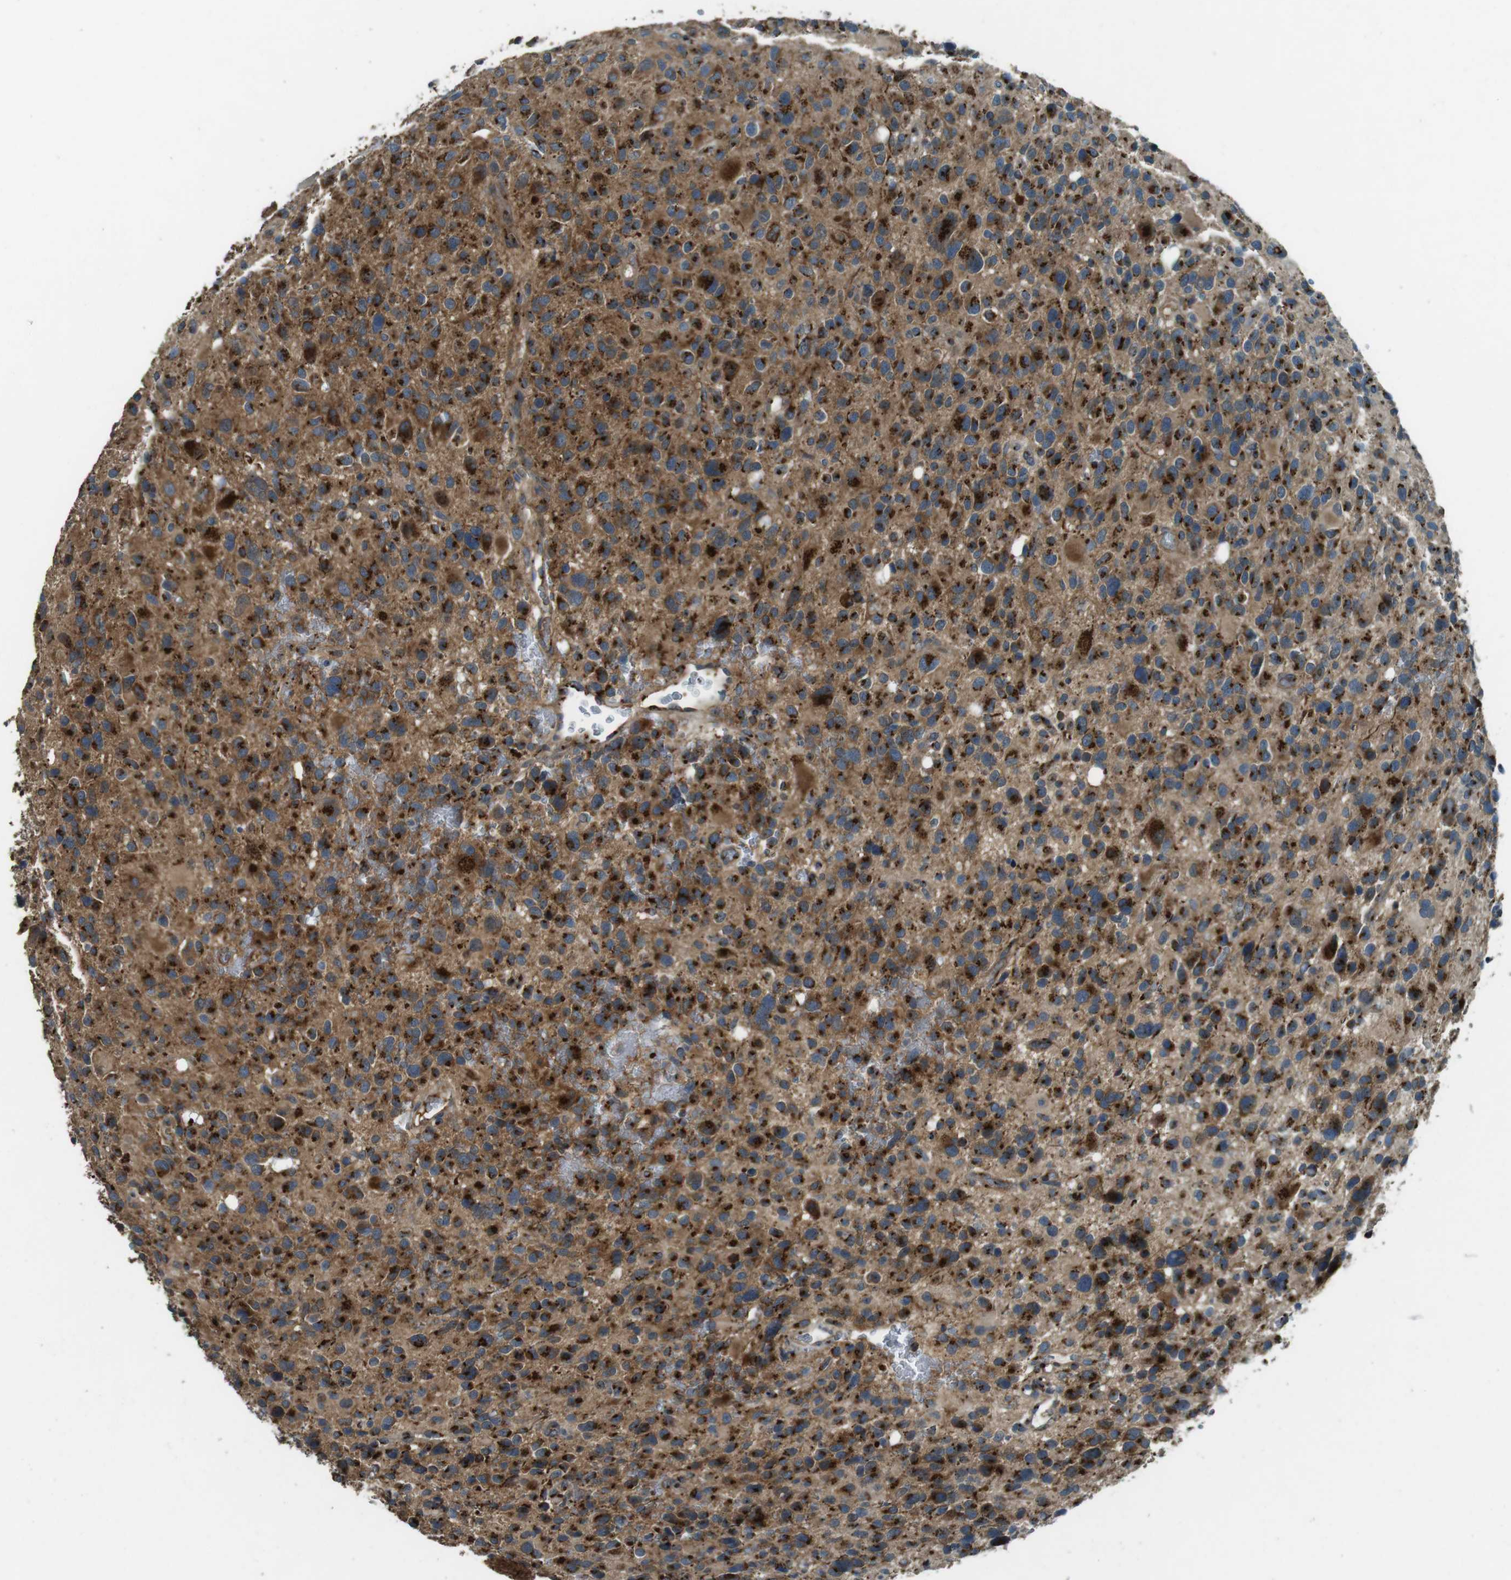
{"staining": {"intensity": "strong", "quantity": ">75%", "location": "cytoplasmic/membranous"}, "tissue": "glioma", "cell_type": "Tumor cells", "image_type": "cancer", "snomed": [{"axis": "morphology", "description": "Glioma, malignant, High grade"}, {"axis": "topography", "description": "Brain"}], "caption": "Glioma stained with a protein marker reveals strong staining in tumor cells.", "gene": "TMEM115", "patient": {"sex": "male", "age": 48}}